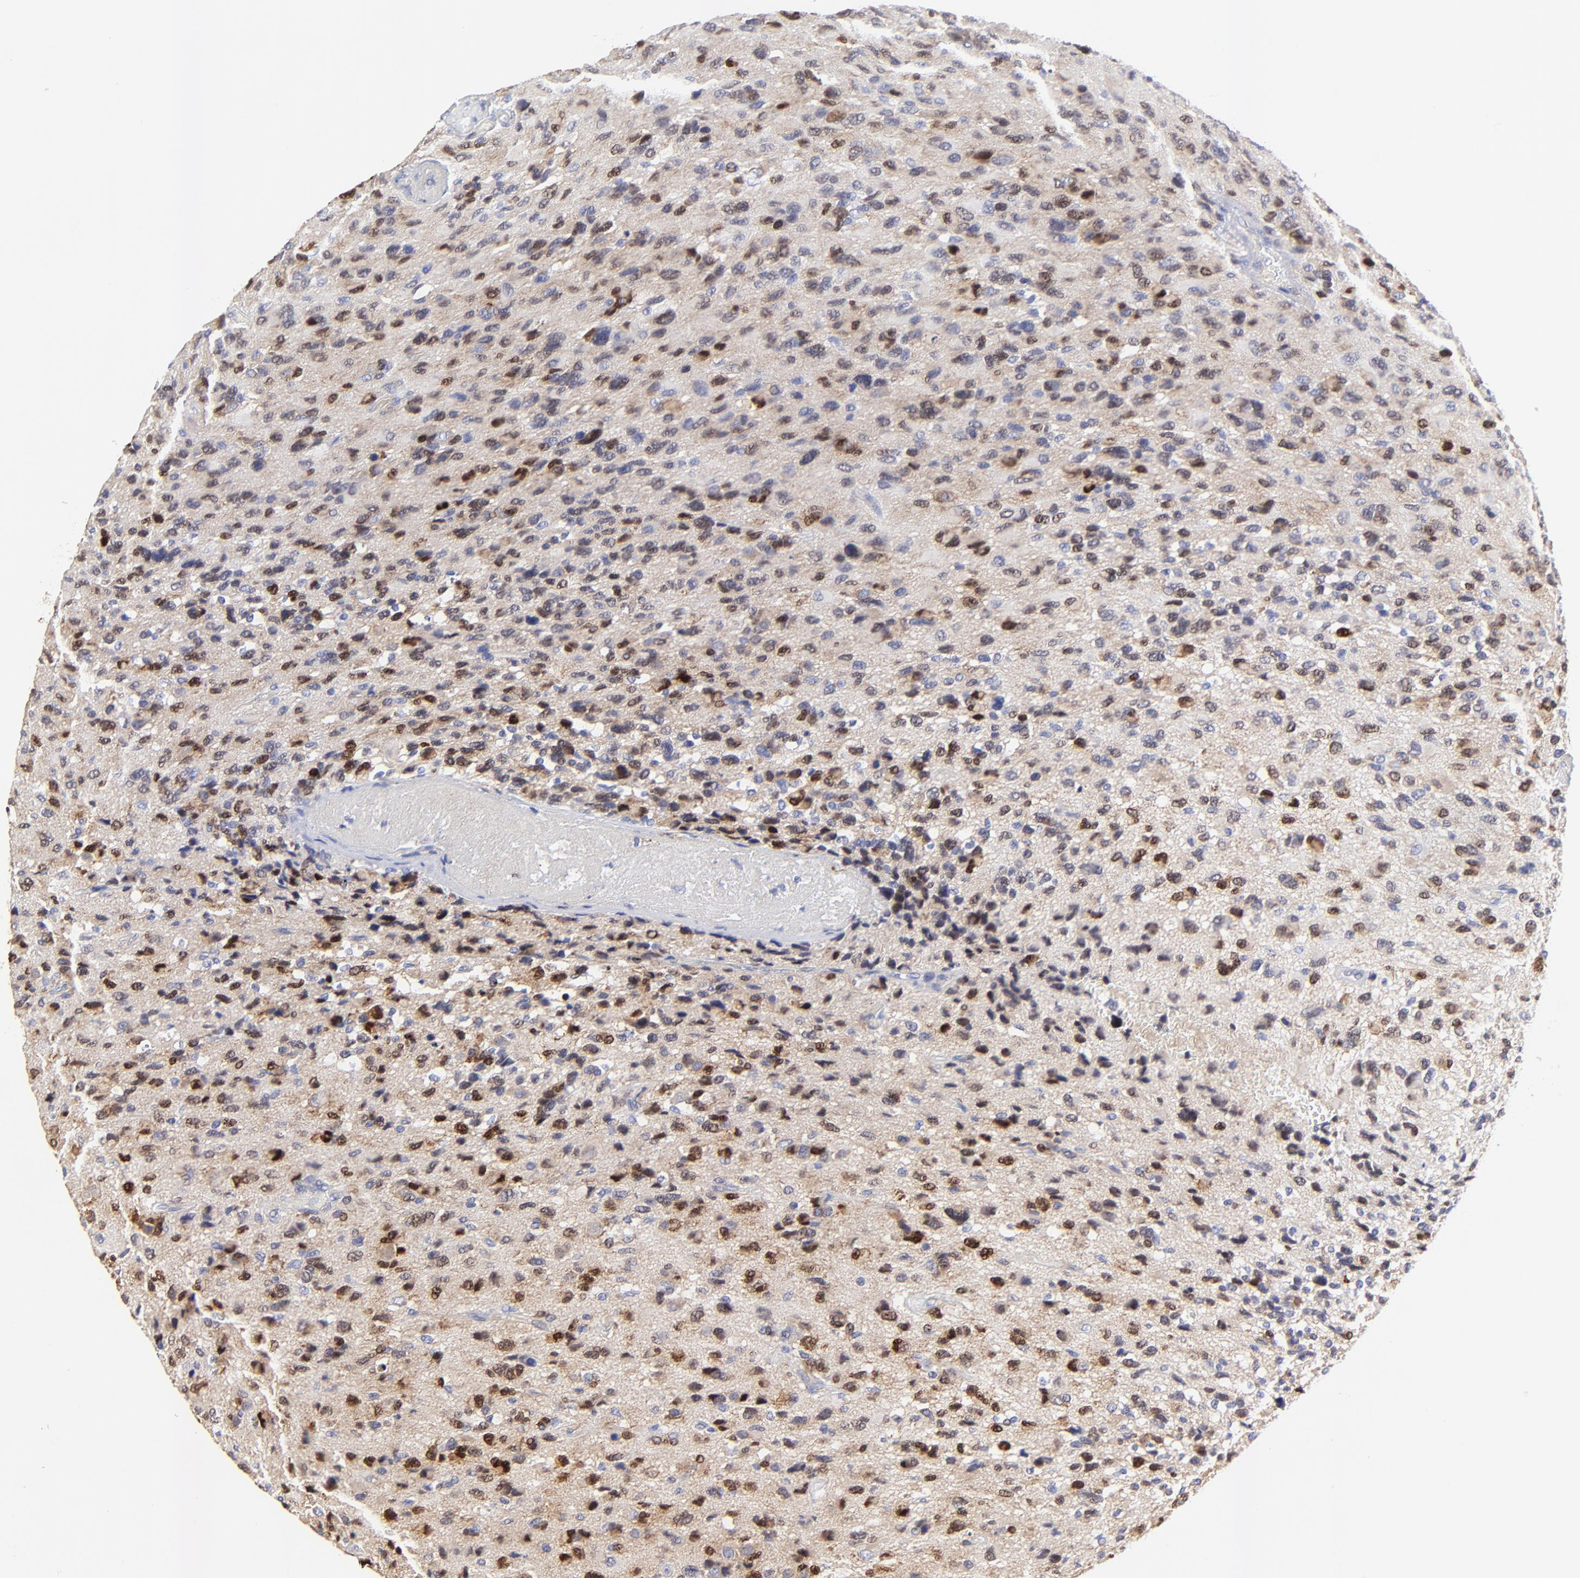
{"staining": {"intensity": "moderate", "quantity": "25%-75%", "location": "cytoplasmic/membranous,nuclear"}, "tissue": "glioma", "cell_type": "Tumor cells", "image_type": "cancer", "snomed": [{"axis": "morphology", "description": "Glioma, malignant, High grade"}, {"axis": "topography", "description": "Brain"}], "caption": "IHC staining of high-grade glioma (malignant), which shows medium levels of moderate cytoplasmic/membranous and nuclear staining in about 25%-75% of tumor cells indicating moderate cytoplasmic/membranous and nuclear protein expression. The staining was performed using DAB (3,3'-diaminobenzidine) (brown) for protein detection and nuclei were counterstained in hematoxylin (blue).", "gene": "LHFPL1", "patient": {"sex": "male", "age": 69}}